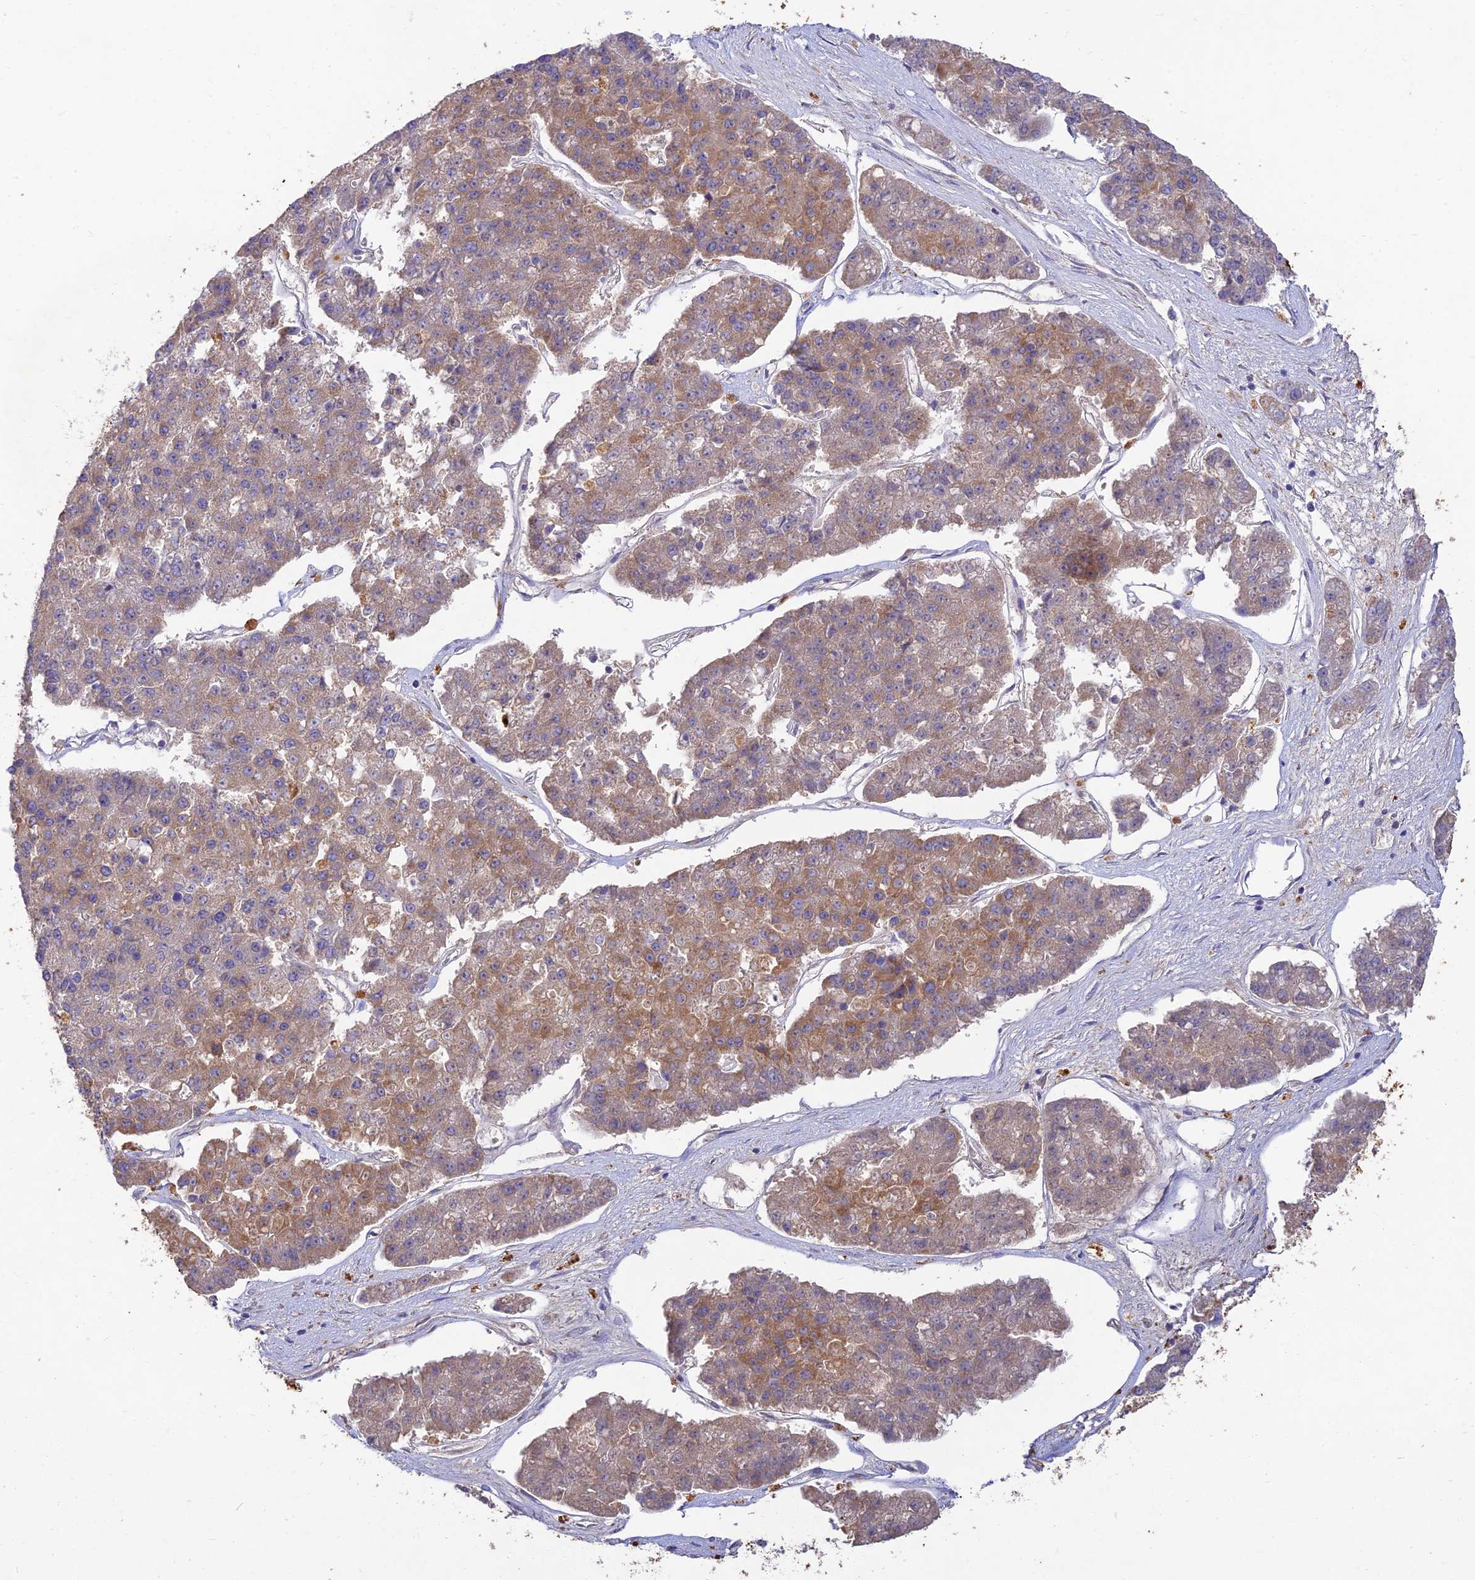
{"staining": {"intensity": "moderate", "quantity": "25%-75%", "location": "cytoplasmic/membranous"}, "tissue": "pancreatic cancer", "cell_type": "Tumor cells", "image_type": "cancer", "snomed": [{"axis": "morphology", "description": "Adenocarcinoma, NOS"}, {"axis": "topography", "description": "Pancreas"}], "caption": "Human pancreatic cancer stained with a brown dye reveals moderate cytoplasmic/membranous positive staining in approximately 25%-75% of tumor cells.", "gene": "ACSM5", "patient": {"sex": "male", "age": 50}}